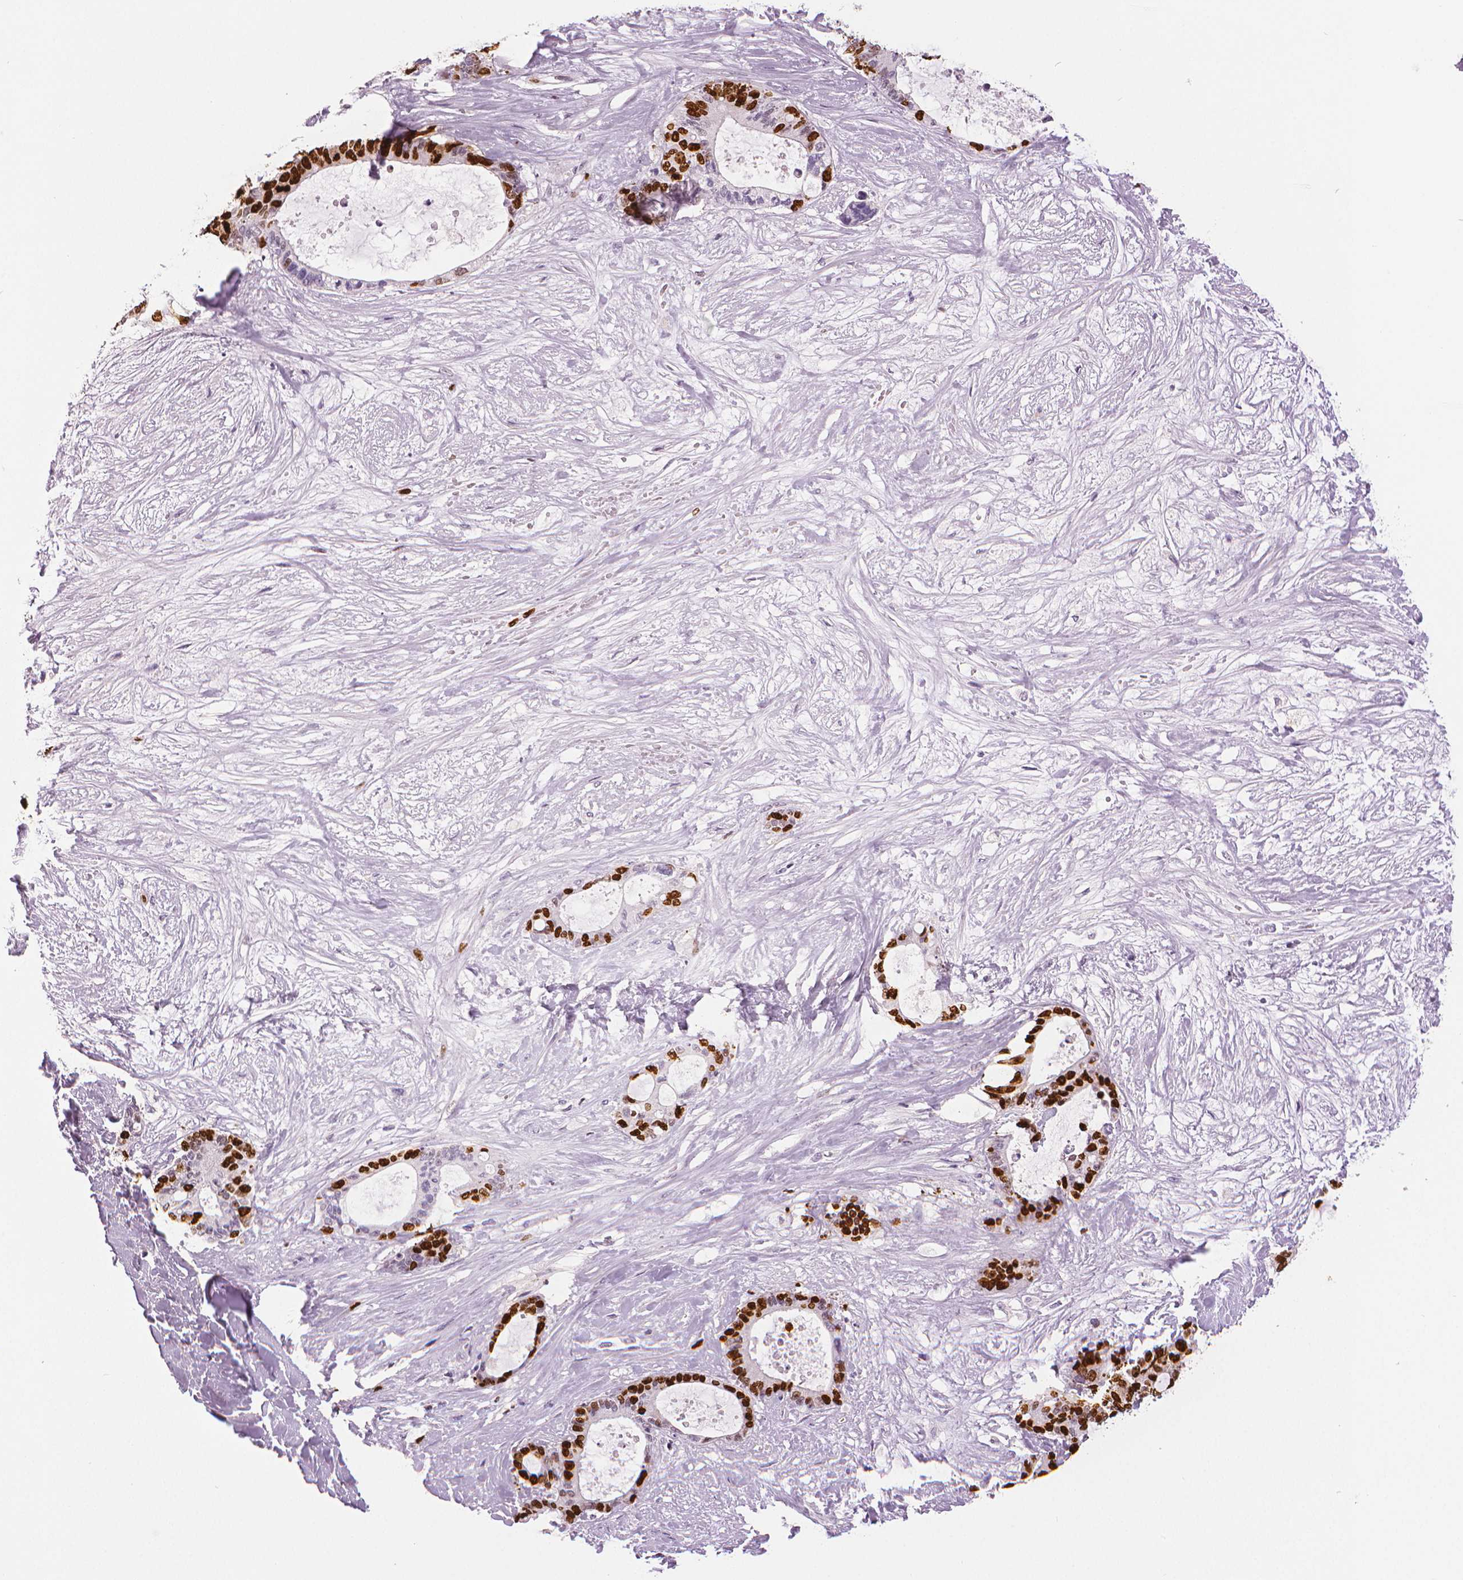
{"staining": {"intensity": "strong", "quantity": "25%-75%", "location": "nuclear"}, "tissue": "liver cancer", "cell_type": "Tumor cells", "image_type": "cancer", "snomed": [{"axis": "morphology", "description": "Normal tissue, NOS"}, {"axis": "morphology", "description": "Cholangiocarcinoma"}, {"axis": "topography", "description": "Liver"}, {"axis": "topography", "description": "Peripheral nerve tissue"}], "caption": "Liver cancer was stained to show a protein in brown. There is high levels of strong nuclear positivity in approximately 25%-75% of tumor cells.", "gene": "MKI67", "patient": {"sex": "female", "age": 73}}